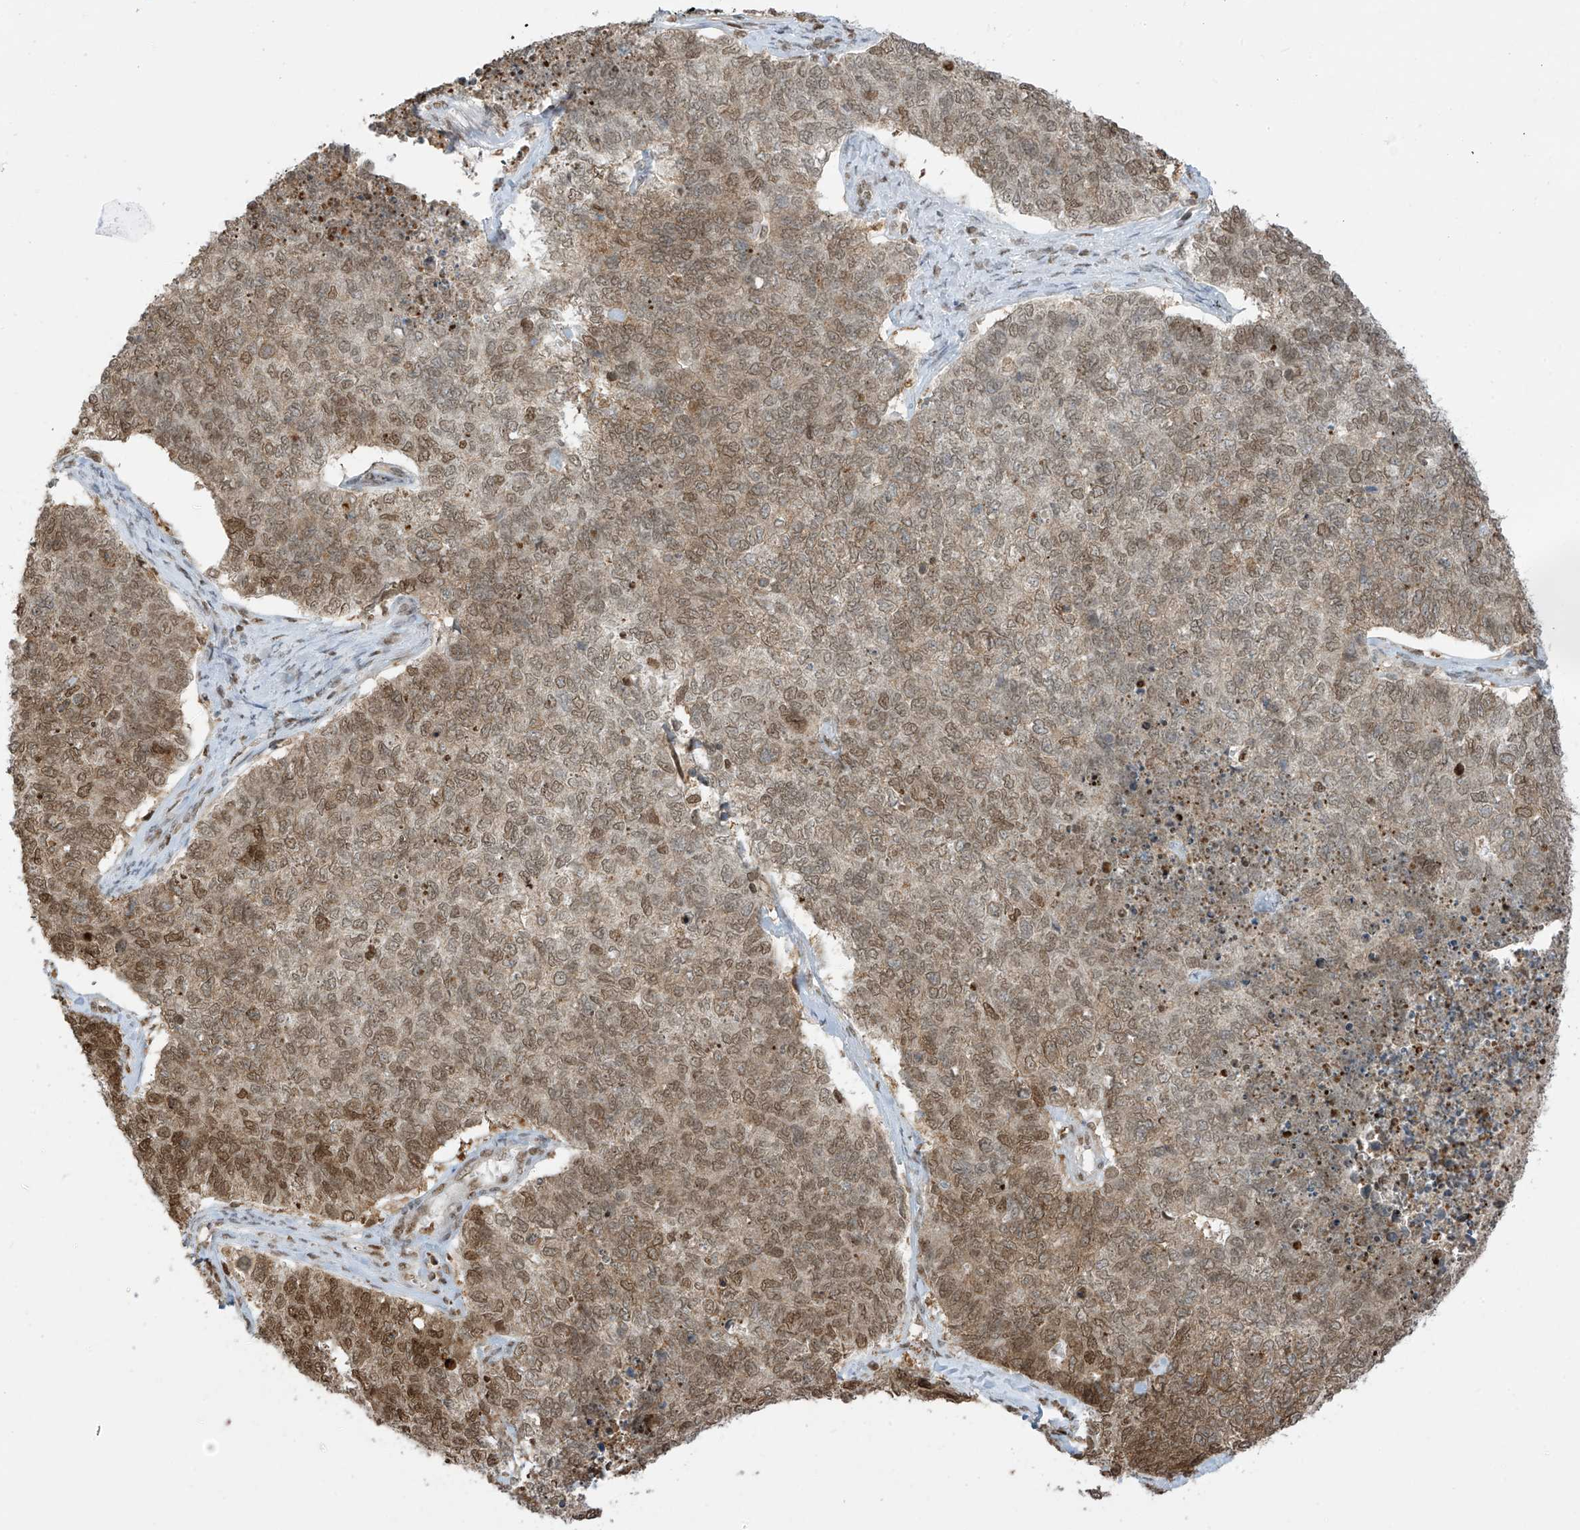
{"staining": {"intensity": "moderate", "quantity": ">75%", "location": "nuclear"}, "tissue": "cervical cancer", "cell_type": "Tumor cells", "image_type": "cancer", "snomed": [{"axis": "morphology", "description": "Squamous cell carcinoma, NOS"}, {"axis": "topography", "description": "Cervix"}], "caption": "Immunohistochemistry (DAB) staining of human cervical cancer (squamous cell carcinoma) demonstrates moderate nuclear protein expression in approximately >75% of tumor cells.", "gene": "KPNB1", "patient": {"sex": "female", "age": 63}}